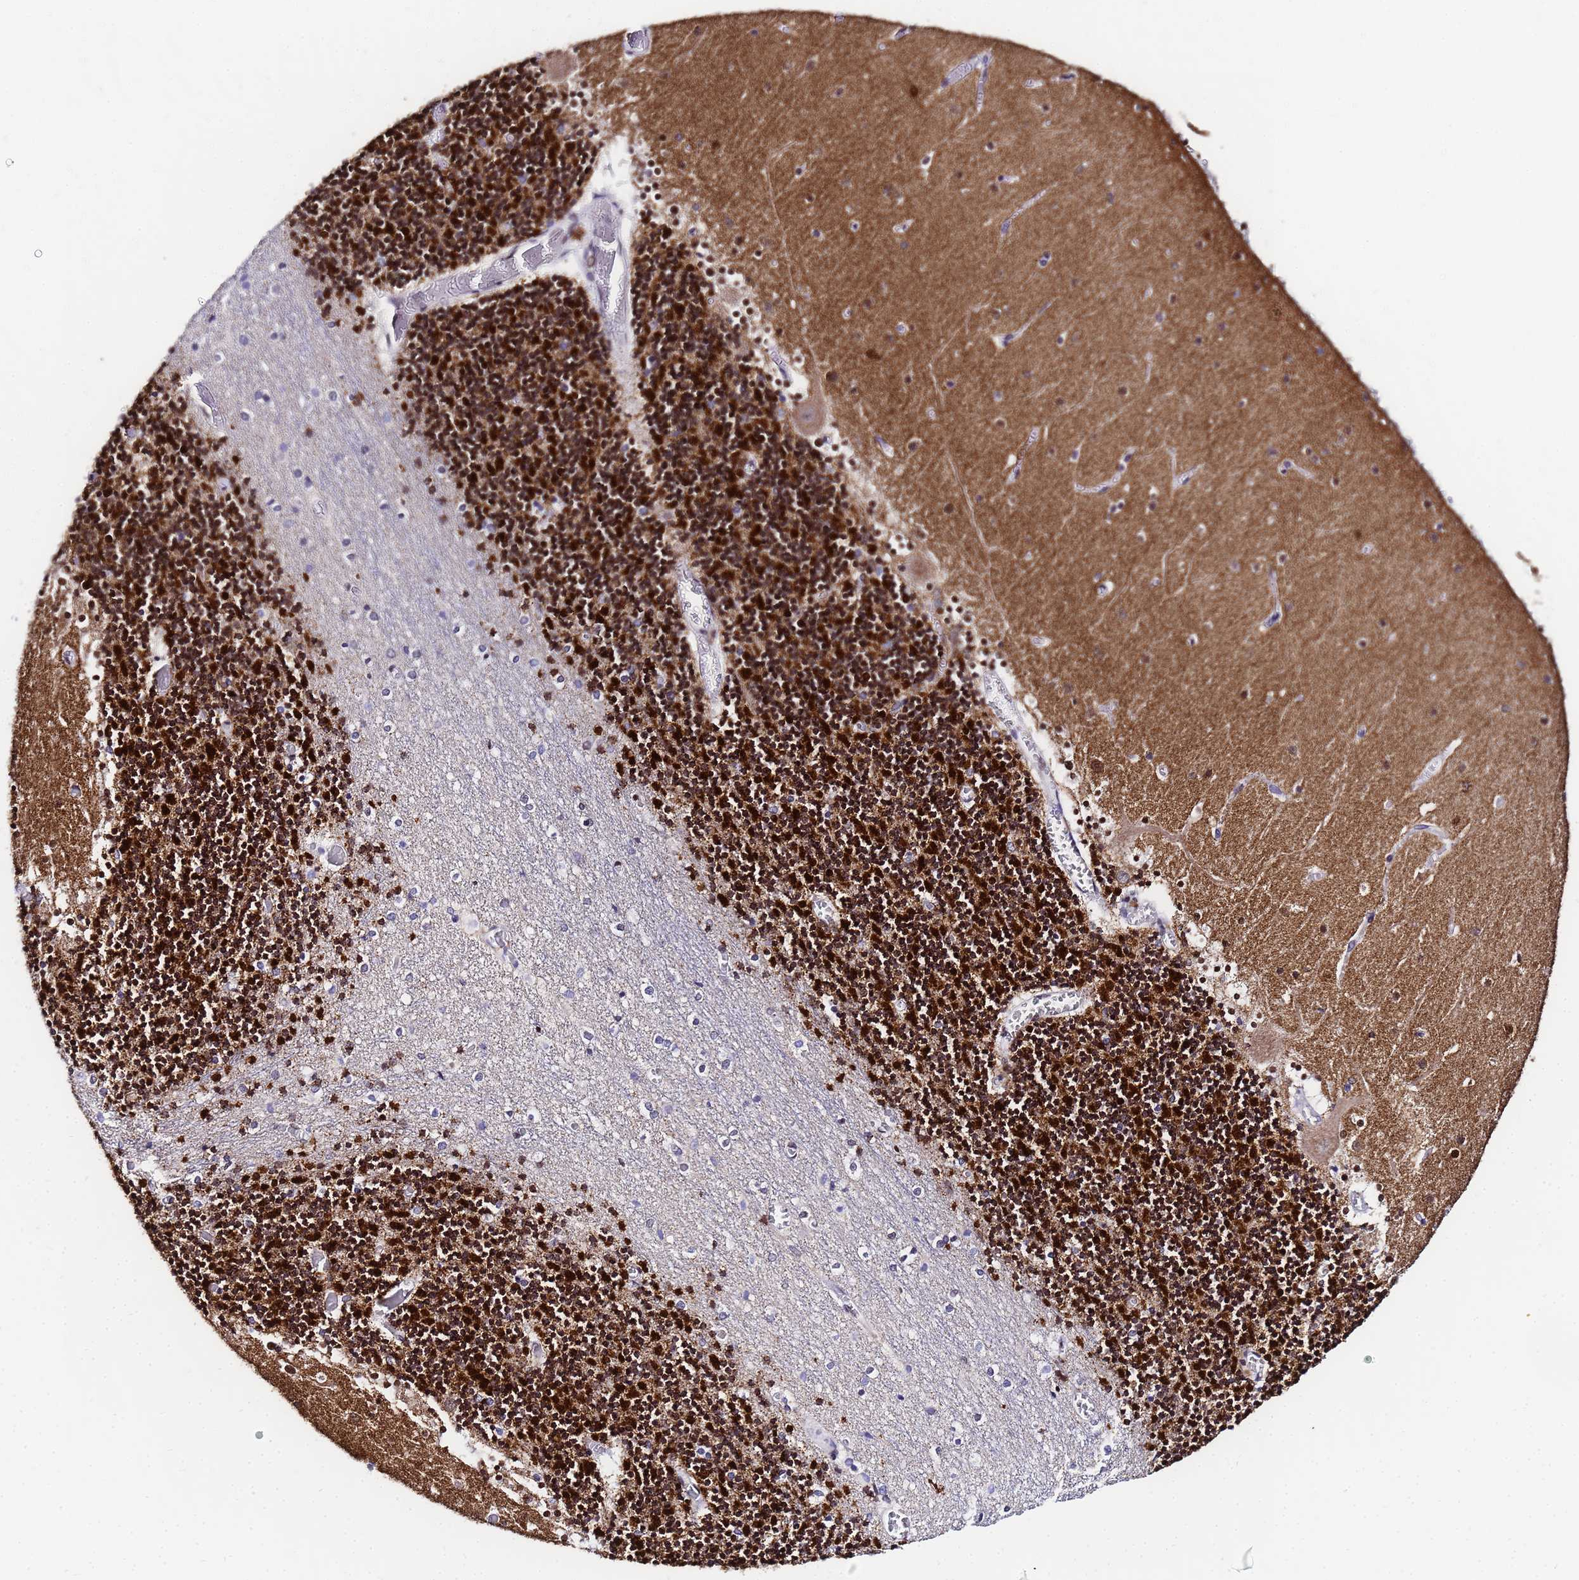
{"staining": {"intensity": "strong", "quantity": ">75%", "location": "cytoplasmic/membranous,nuclear"}, "tissue": "cerebellum", "cell_type": "Cells in granular layer", "image_type": "normal", "snomed": [{"axis": "morphology", "description": "Normal tissue, NOS"}, {"axis": "topography", "description": "Cerebellum"}], "caption": "Immunohistochemistry of normal cerebellum shows high levels of strong cytoplasmic/membranous,nuclear staining in about >75% of cells in granular layer.", "gene": "CKMT1A", "patient": {"sex": "female", "age": 28}}